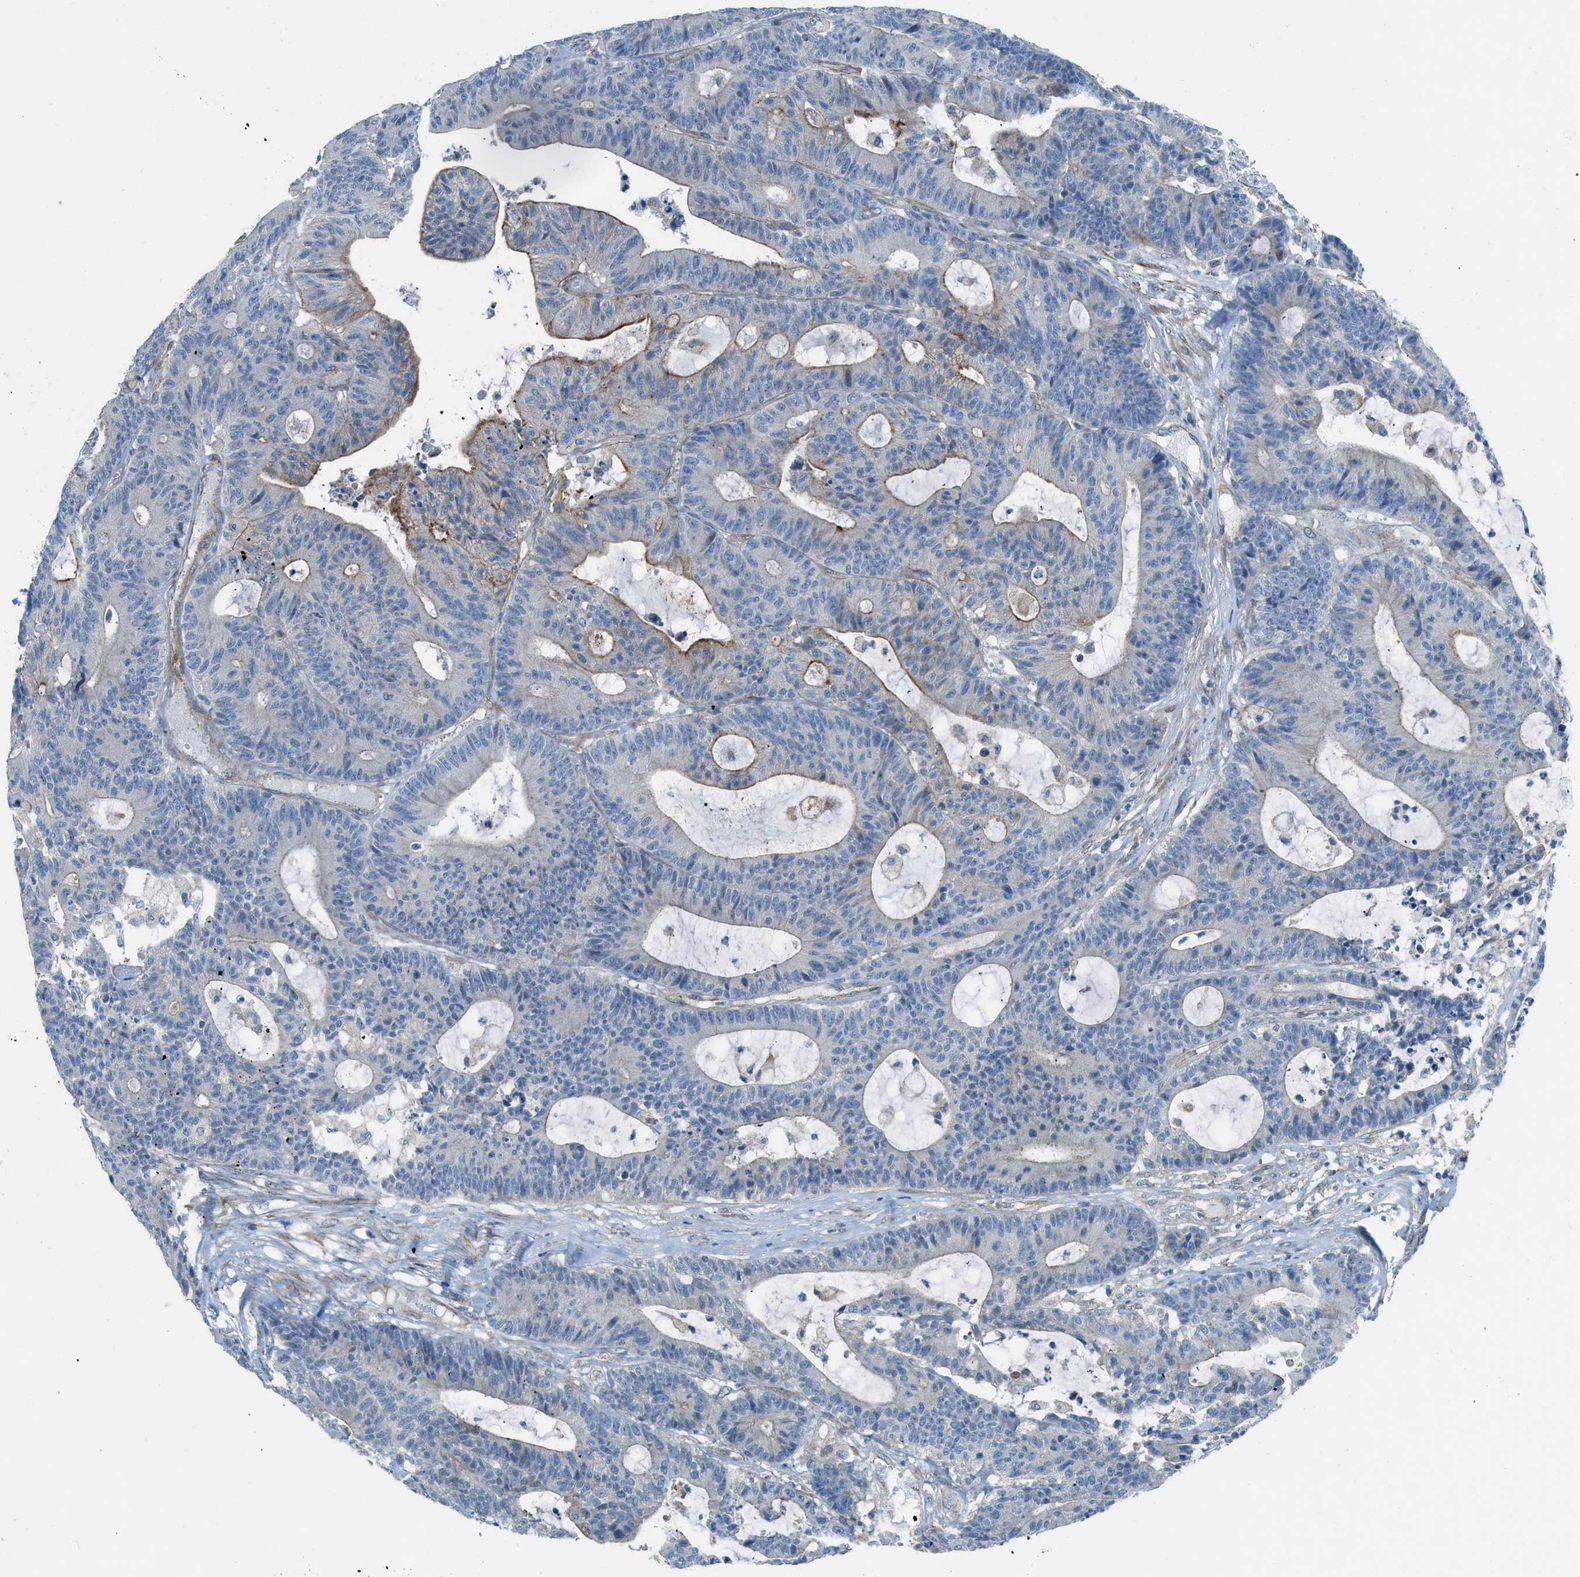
{"staining": {"intensity": "moderate", "quantity": "25%-75%", "location": "cytoplasmic/membranous"}, "tissue": "colorectal cancer", "cell_type": "Tumor cells", "image_type": "cancer", "snomed": [{"axis": "morphology", "description": "Adenocarcinoma, NOS"}, {"axis": "topography", "description": "Colon"}], "caption": "Protein staining exhibits moderate cytoplasmic/membranous staining in about 25%-75% of tumor cells in colorectal cancer (adenocarcinoma).", "gene": "PRKN", "patient": {"sex": "female", "age": 84}}